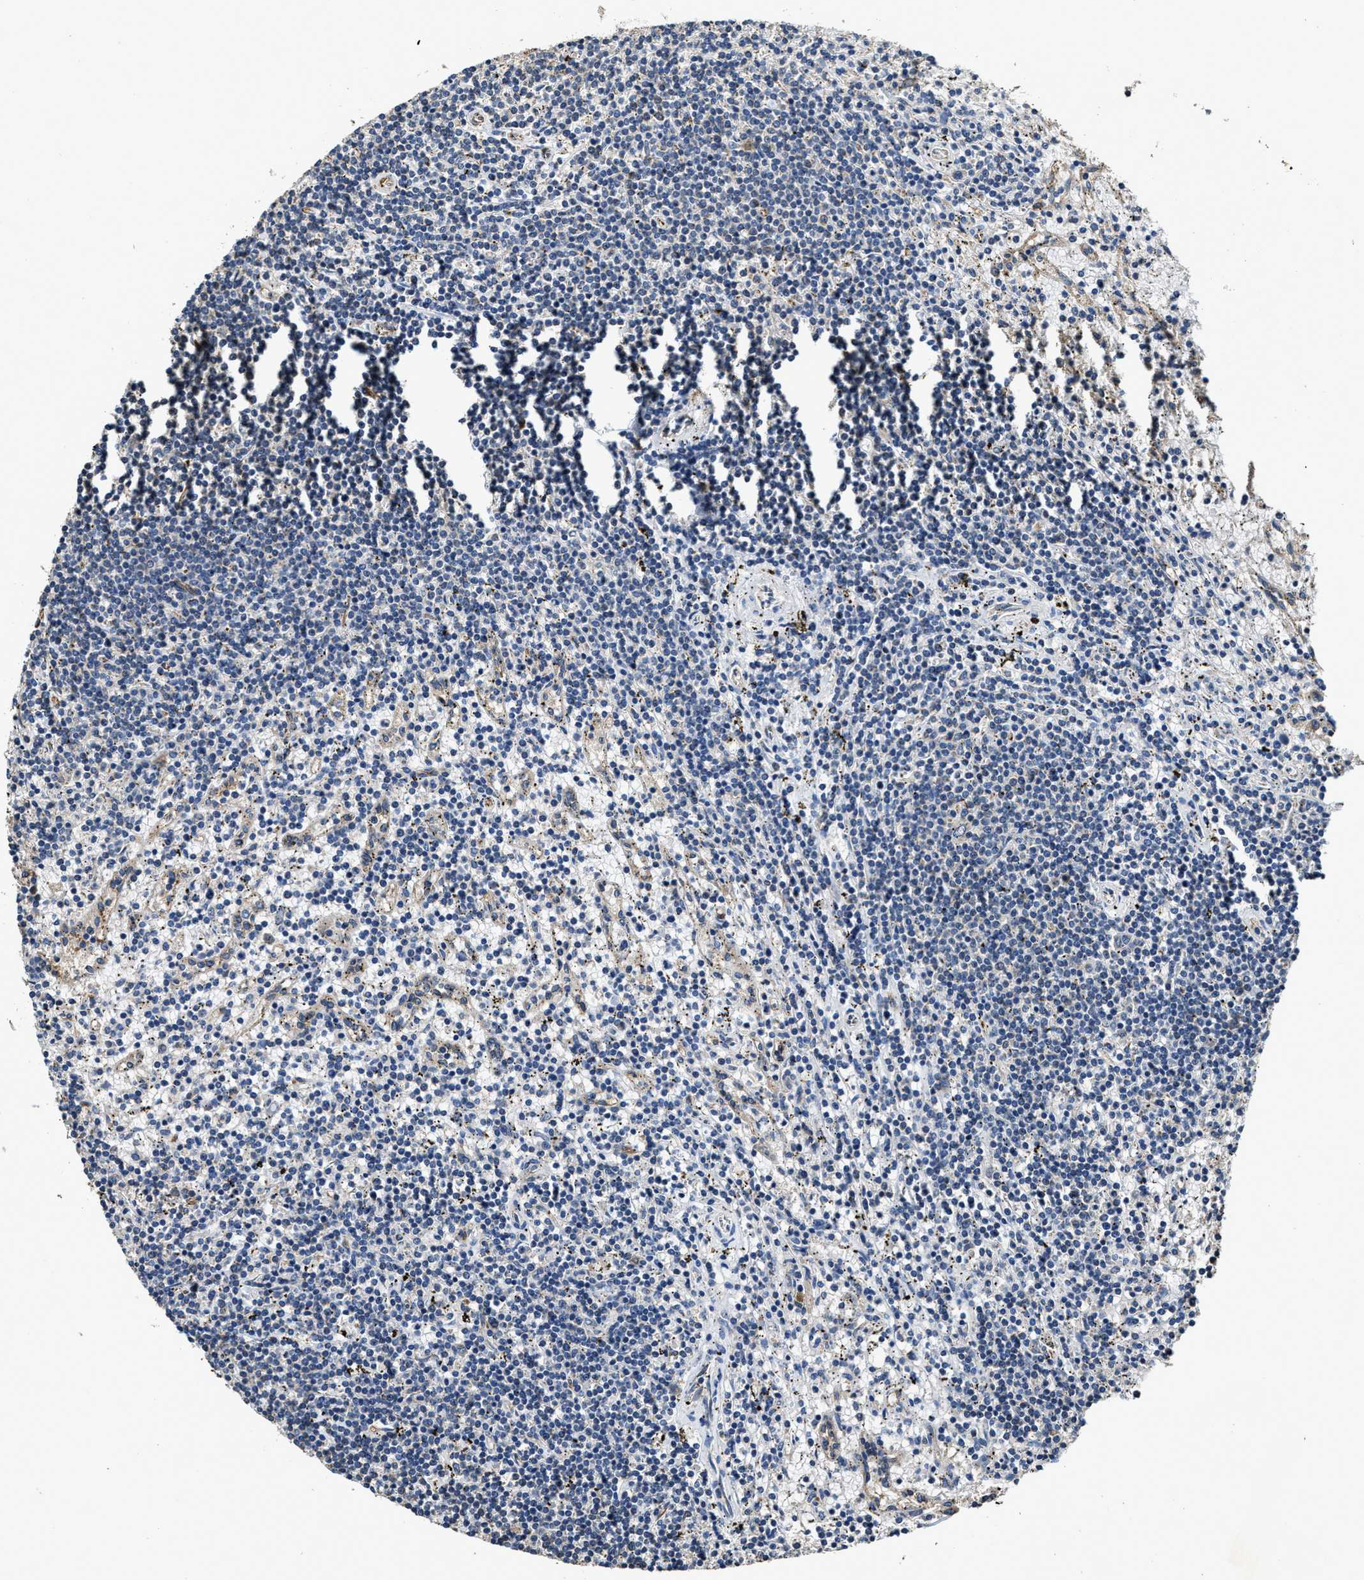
{"staining": {"intensity": "negative", "quantity": "none", "location": "none"}, "tissue": "lymphoma", "cell_type": "Tumor cells", "image_type": "cancer", "snomed": [{"axis": "morphology", "description": "Malignant lymphoma, non-Hodgkin's type, Low grade"}, {"axis": "topography", "description": "Spleen"}], "caption": "Tumor cells show no significant staining in lymphoma.", "gene": "GFRA3", "patient": {"sex": "male", "age": 76}}